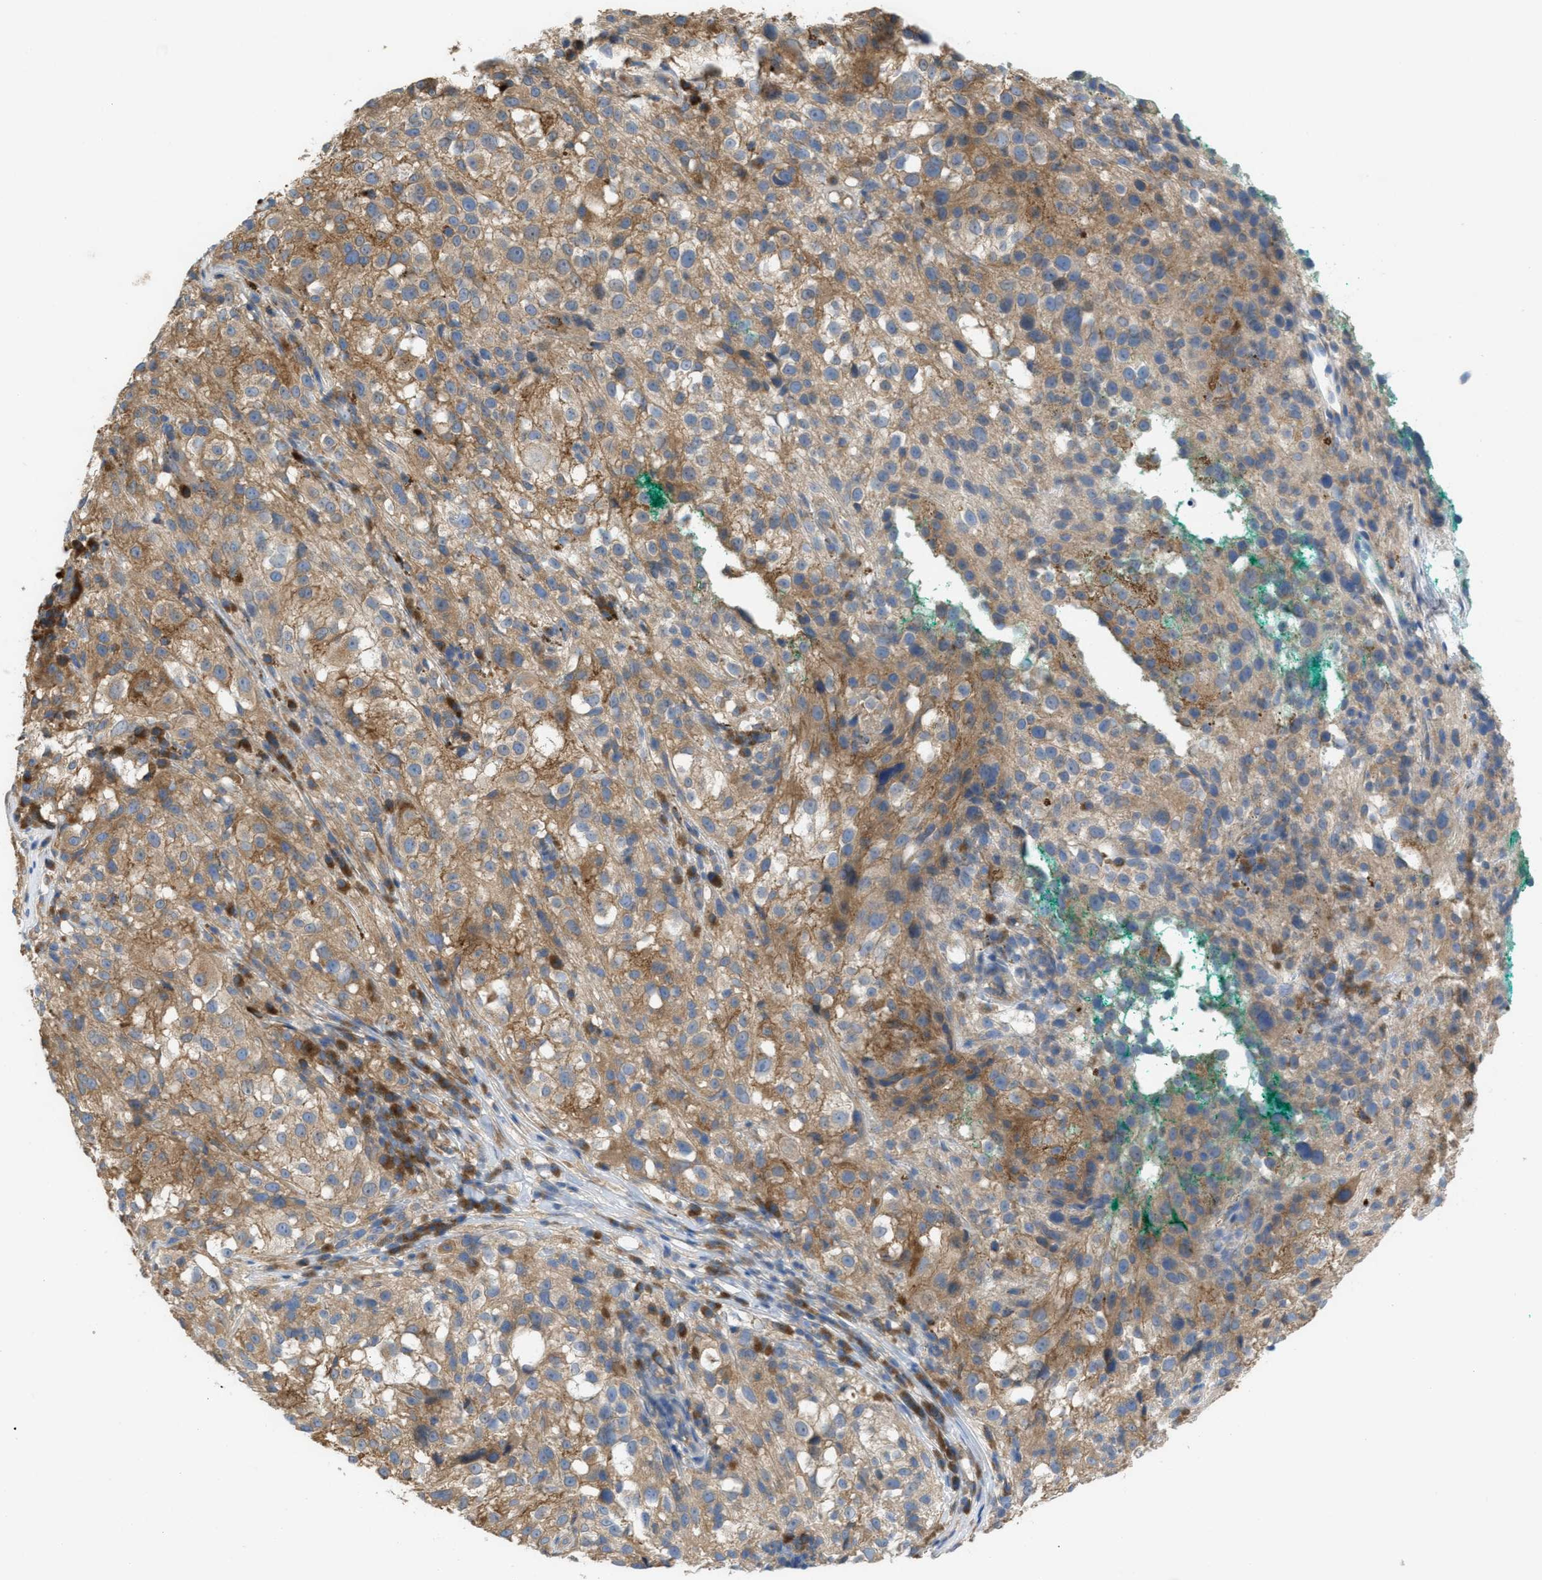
{"staining": {"intensity": "moderate", "quantity": ">75%", "location": "cytoplasmic/membranous"}, "tissue": "melanoma", "cell_type": "Tumor cells", "image_type": "cancer", "snomed": [{"axis": "morphology", "description": "Necrosis, NOS"}, {"axis": "morphology", "description": "Malignant melanoma, NOS"}, {"axis": "topography", "description": "Skin"}], "caption": "A brown stain highlights moderate cytoplasmic/membranous positivity of a protein in malignant melanoma tumor cells.", "gene": "UBA5", "patient": {"sex": "female", "age": 87}}